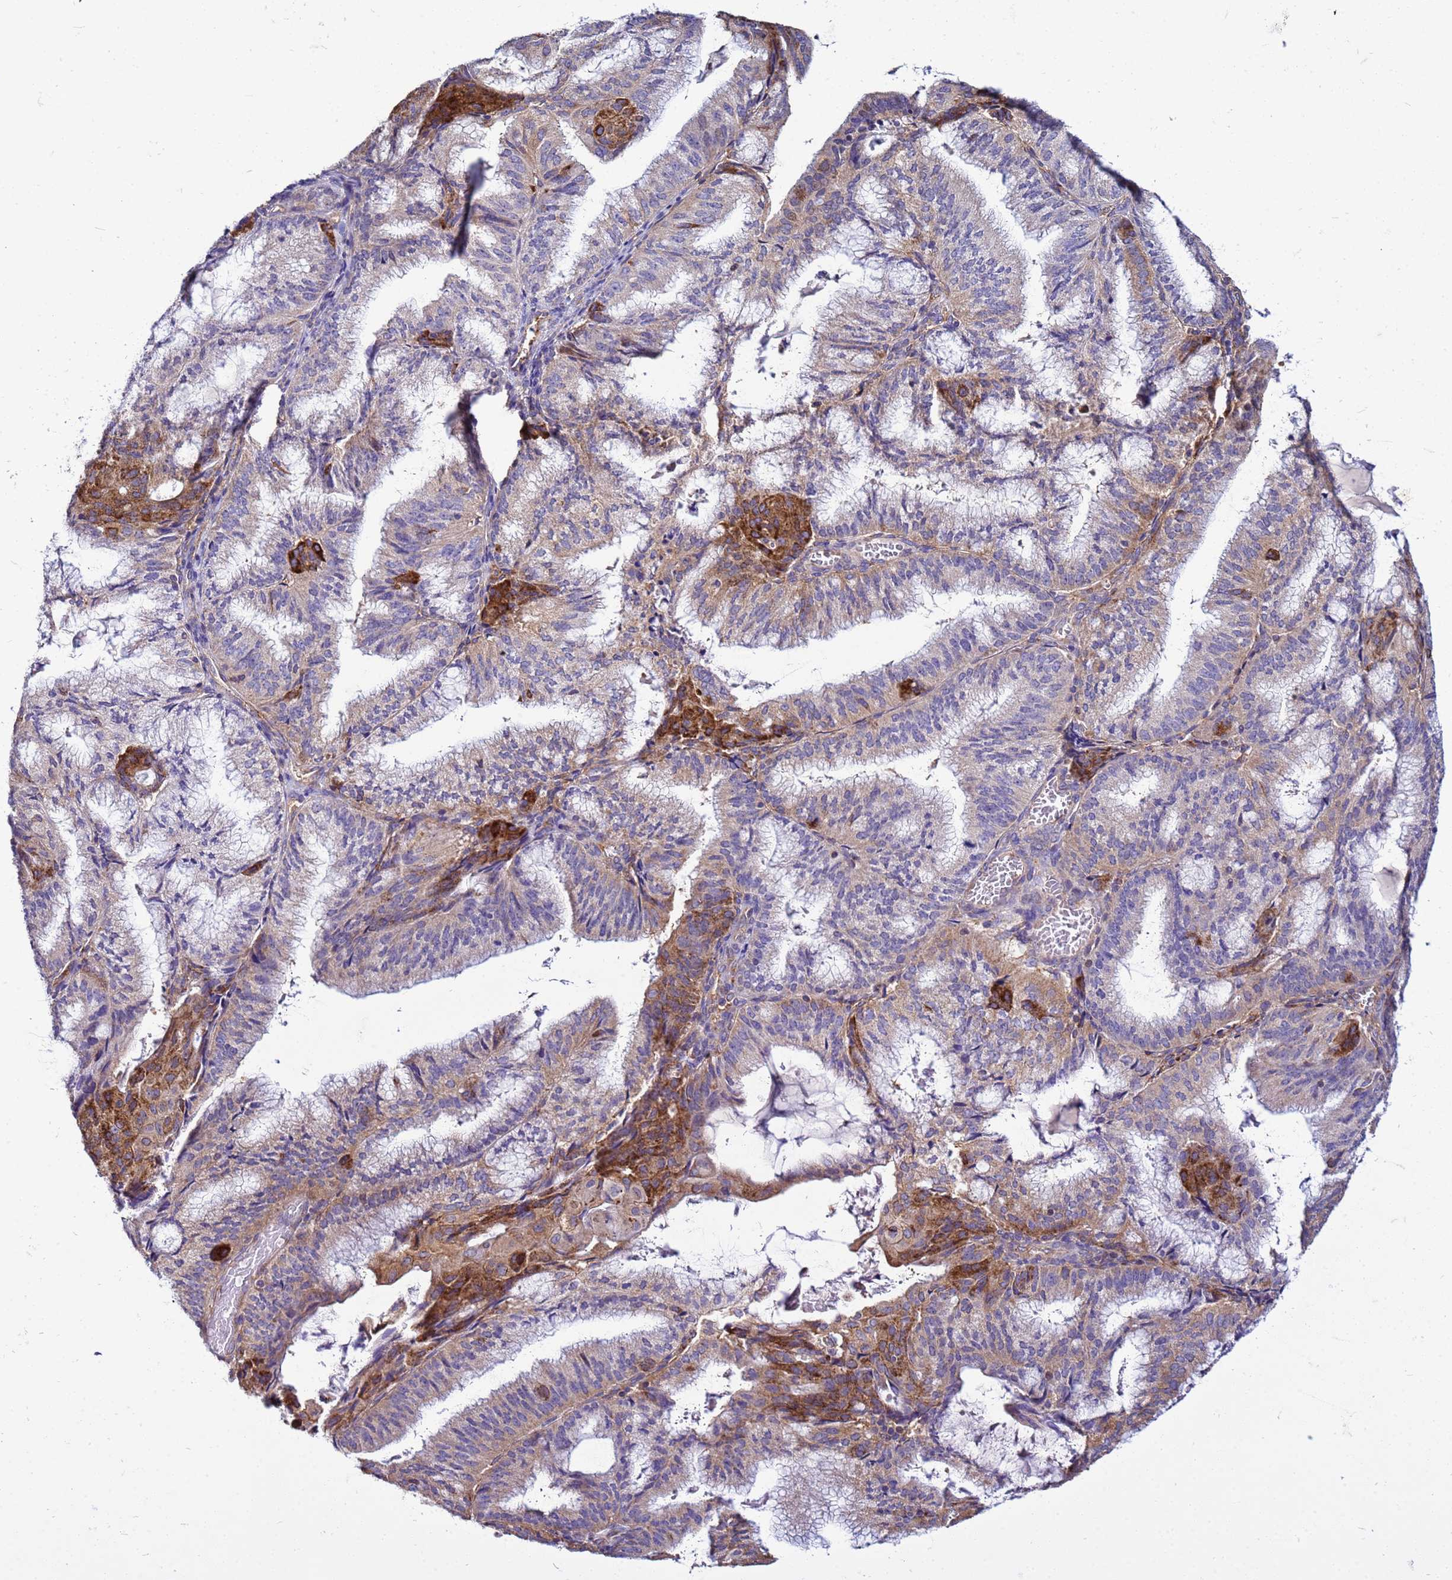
{"staining": {"intensity": "moderate", "quantity": "25%-75%", "location": "cytoplasmic/membranous"}, "tissue": "endometrial cancer", "cell_type": "Tumor cells", "image_type": "cancer", "snomed": [{"axis": "morphology", "description": "Adenocarcinoma, NOS"}, {"axis": "topography", "description": "Endometrium"}], "caption": "Brown immunohistochemical staining in endometrial adenocarcinoma shows moderate cytoplasmic/membranous positivity in about 25%-75% of tumor cells.", "gene": "PKD1", "patient": {"sex": "female", "age": 49}}